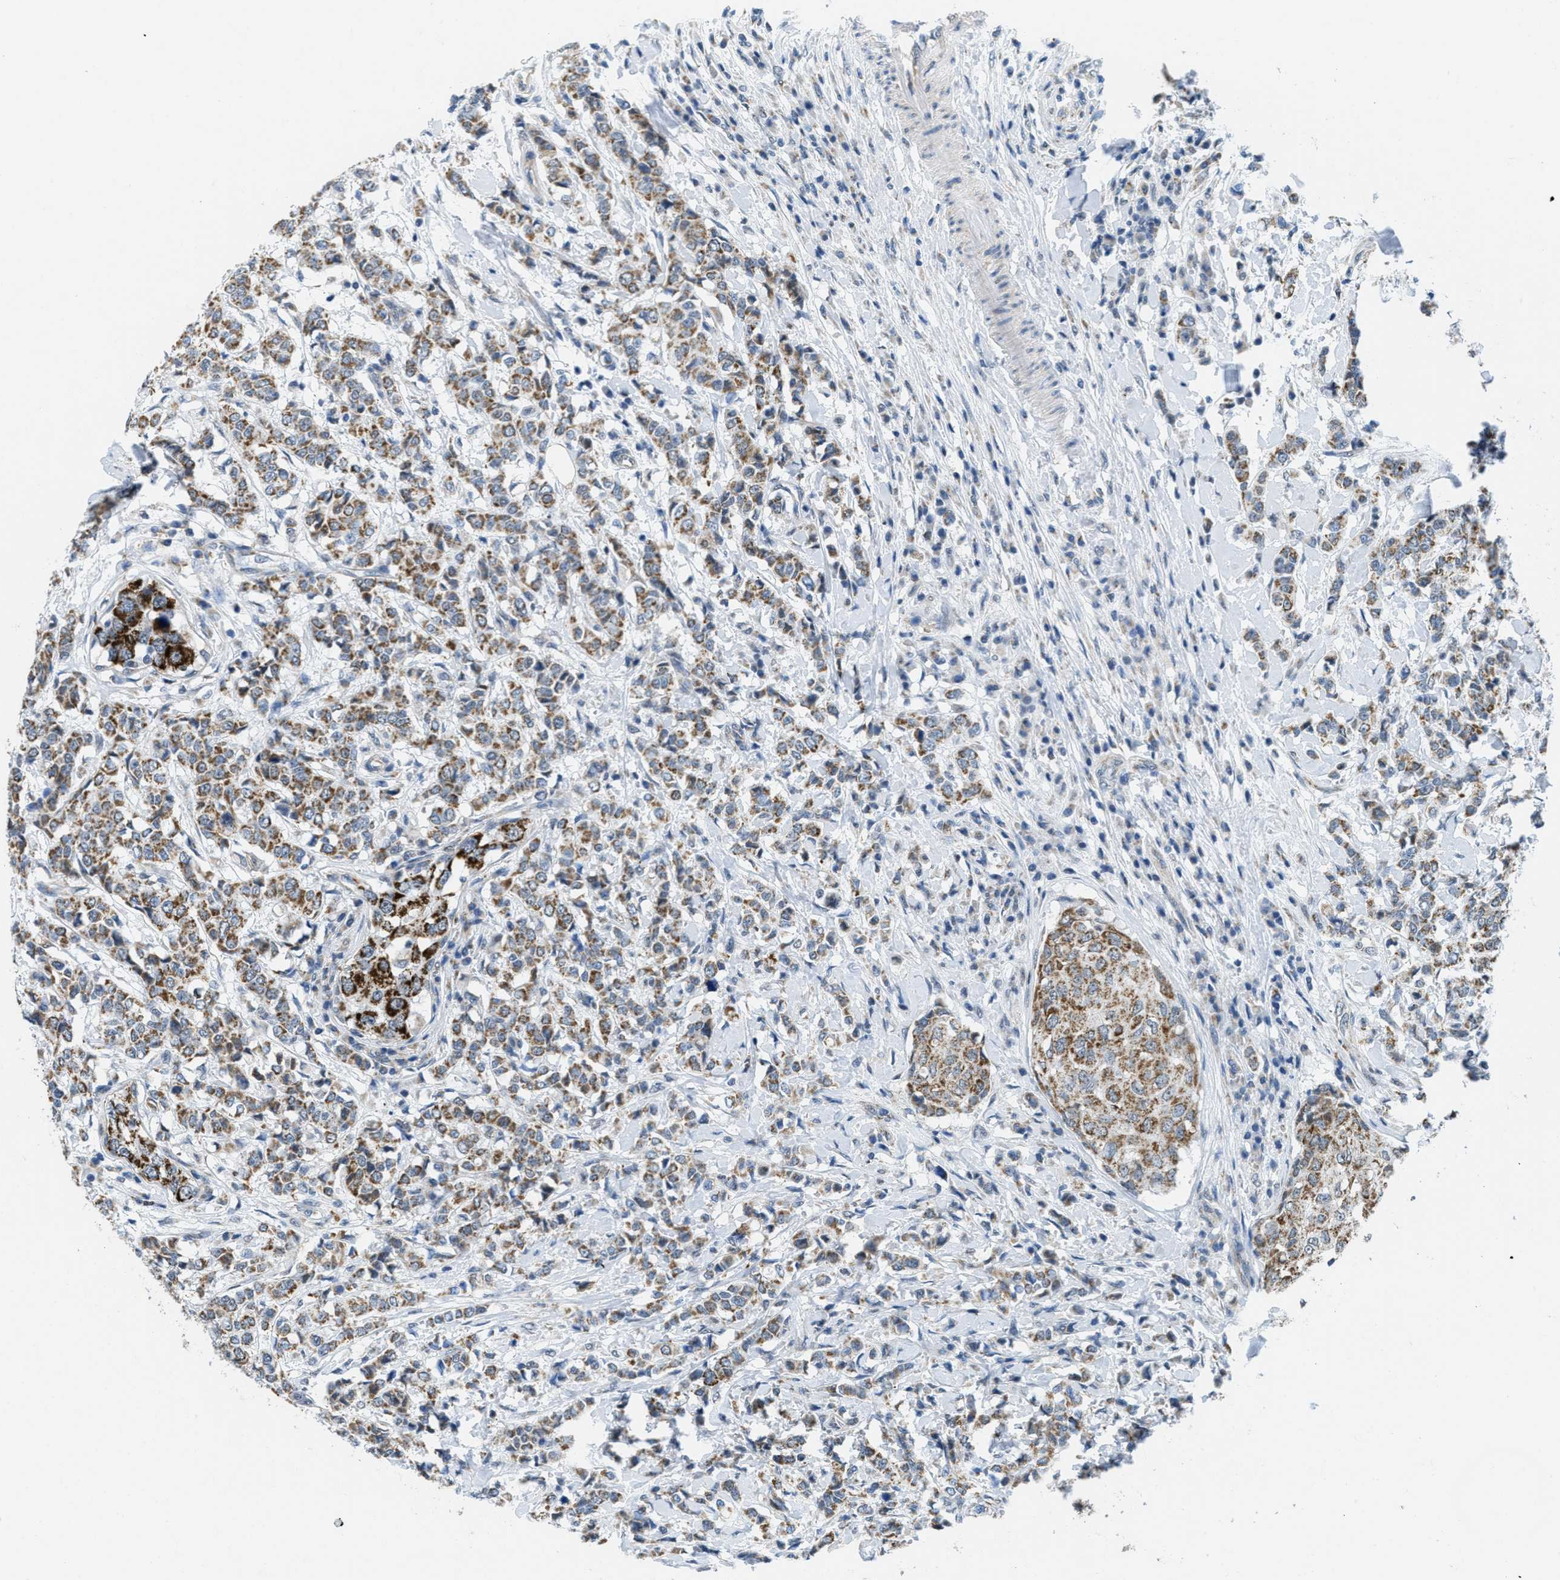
{"staining": {"intensity": "moderate", "quantity": ">75%", "location": "cytoplasmic/membranous"}, "tissue": "breast cancer", "cell_type": "Tumor cells", "image_type": "cancer", "snomed": [{"axis": "morphology", "description": "Duct carcinoma"}, {"axis": "topography", "description": "Breast"}], "caption": "Immunohistochemistry (IHC) image of neoplastic tissue: breast cancer (intraductal carcinoma) stained using immunohistochemistry demonstrates medium levels of moderate protein expression localized specifically in the cytoplasmic/membranous of tumor cells, appearing as a cytoplasmic/membranous brown color.", "gene": "TOMM70", "patient": {"sex": "female", "age": 27}}